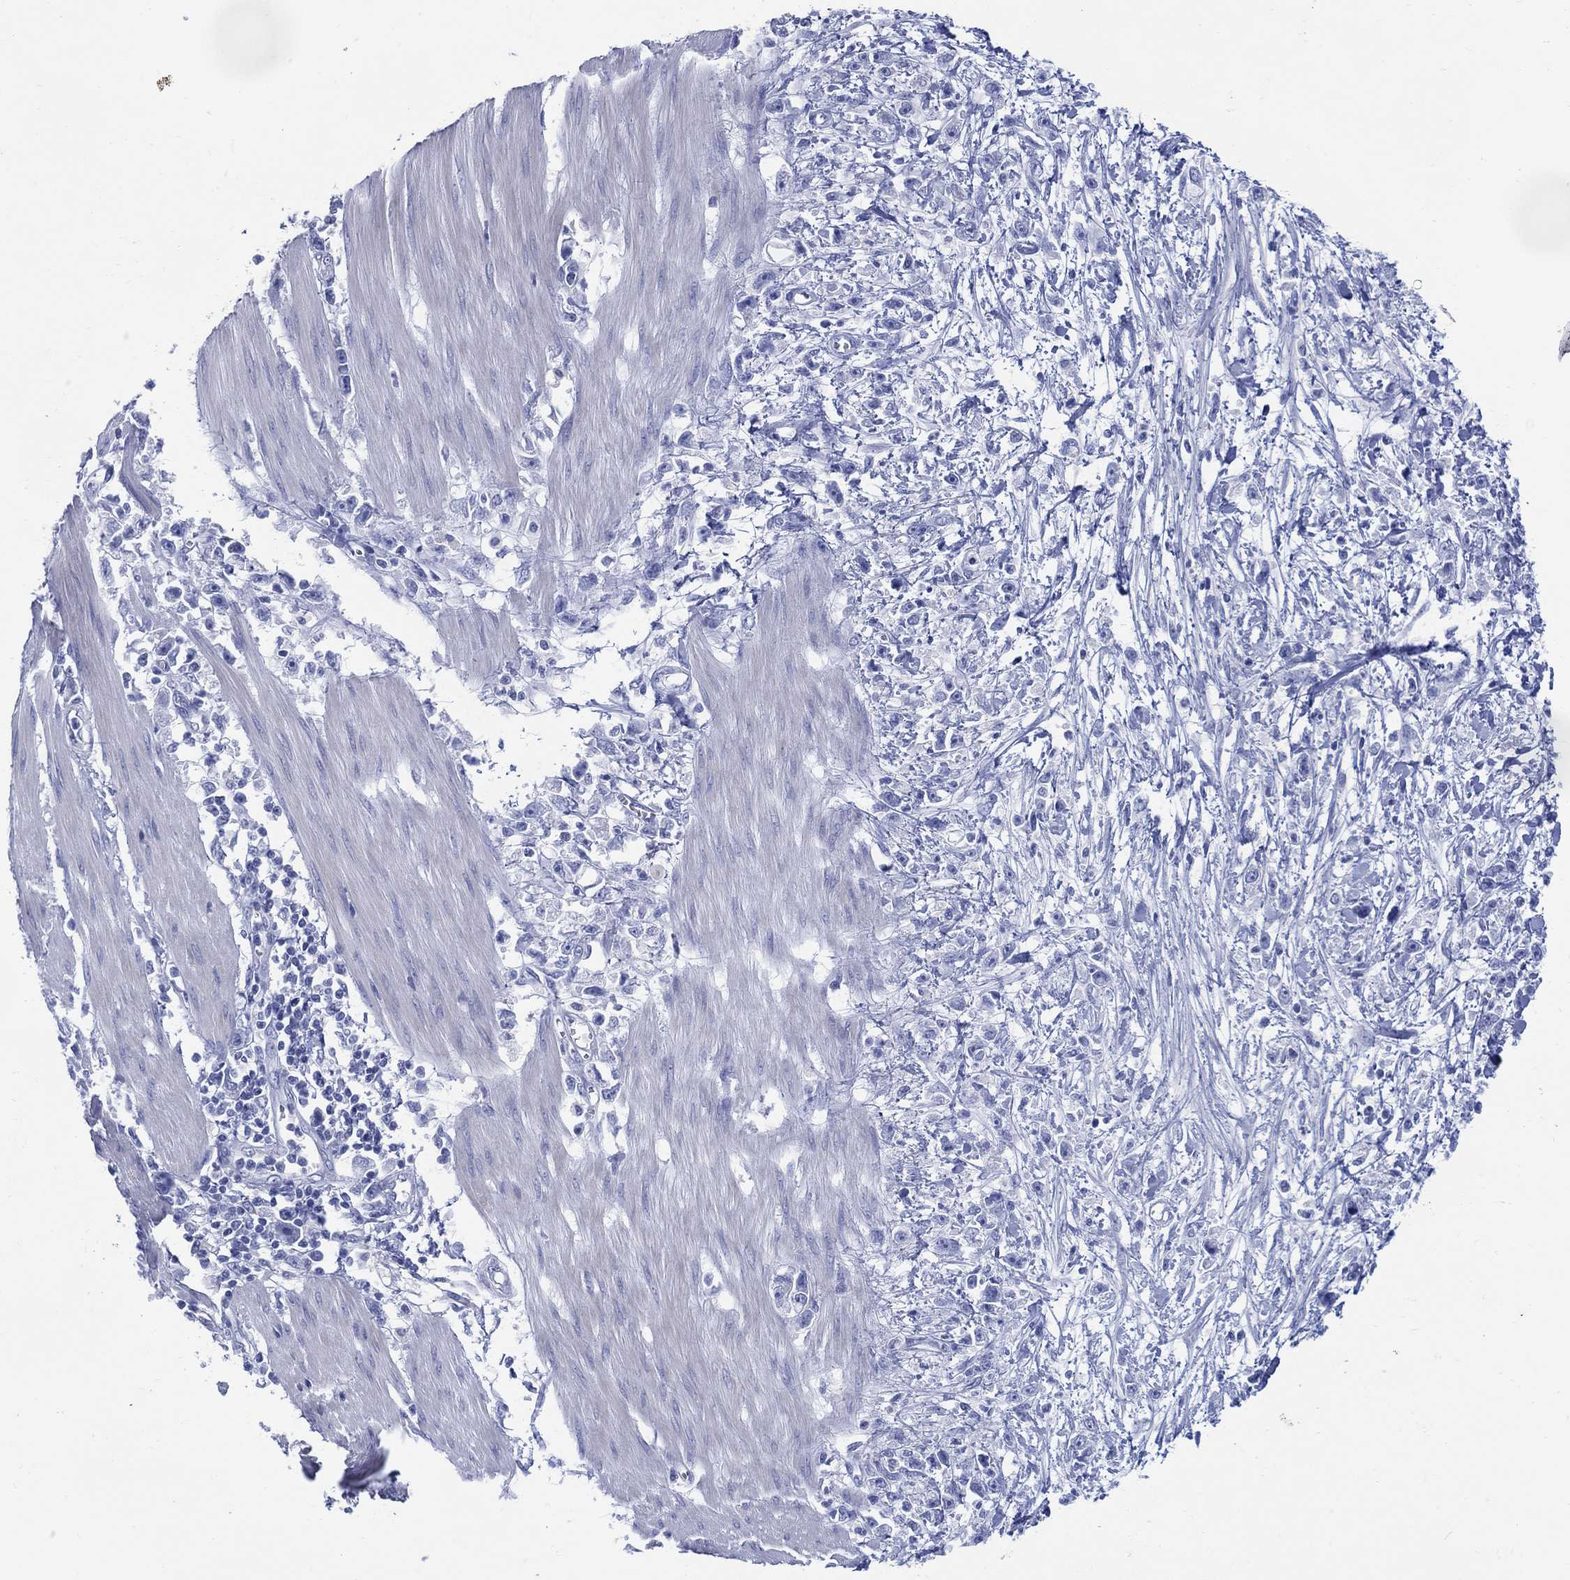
{"staining": {"intensity": "negative", "quantity": "none", "location": "none"}, "tissue": "stomach cancer", "cell_type": "Tumor cells", "image_type": "cancer", "snomed": [{"axis": "morphology", "description": "Adenocarcinoma, NOS"}, {"axis": "topography", "description": "Stomach"}], "caption": "High power microscopy photomicrograph of an IHC histopathology image of stomach adenocarcinoma, revealing no significant positivity in tumor cells. (IHC, brightfield microscopy, high magnification).", "gene": "LRRD1", "patient": {"sex": "female", "age": 59}}